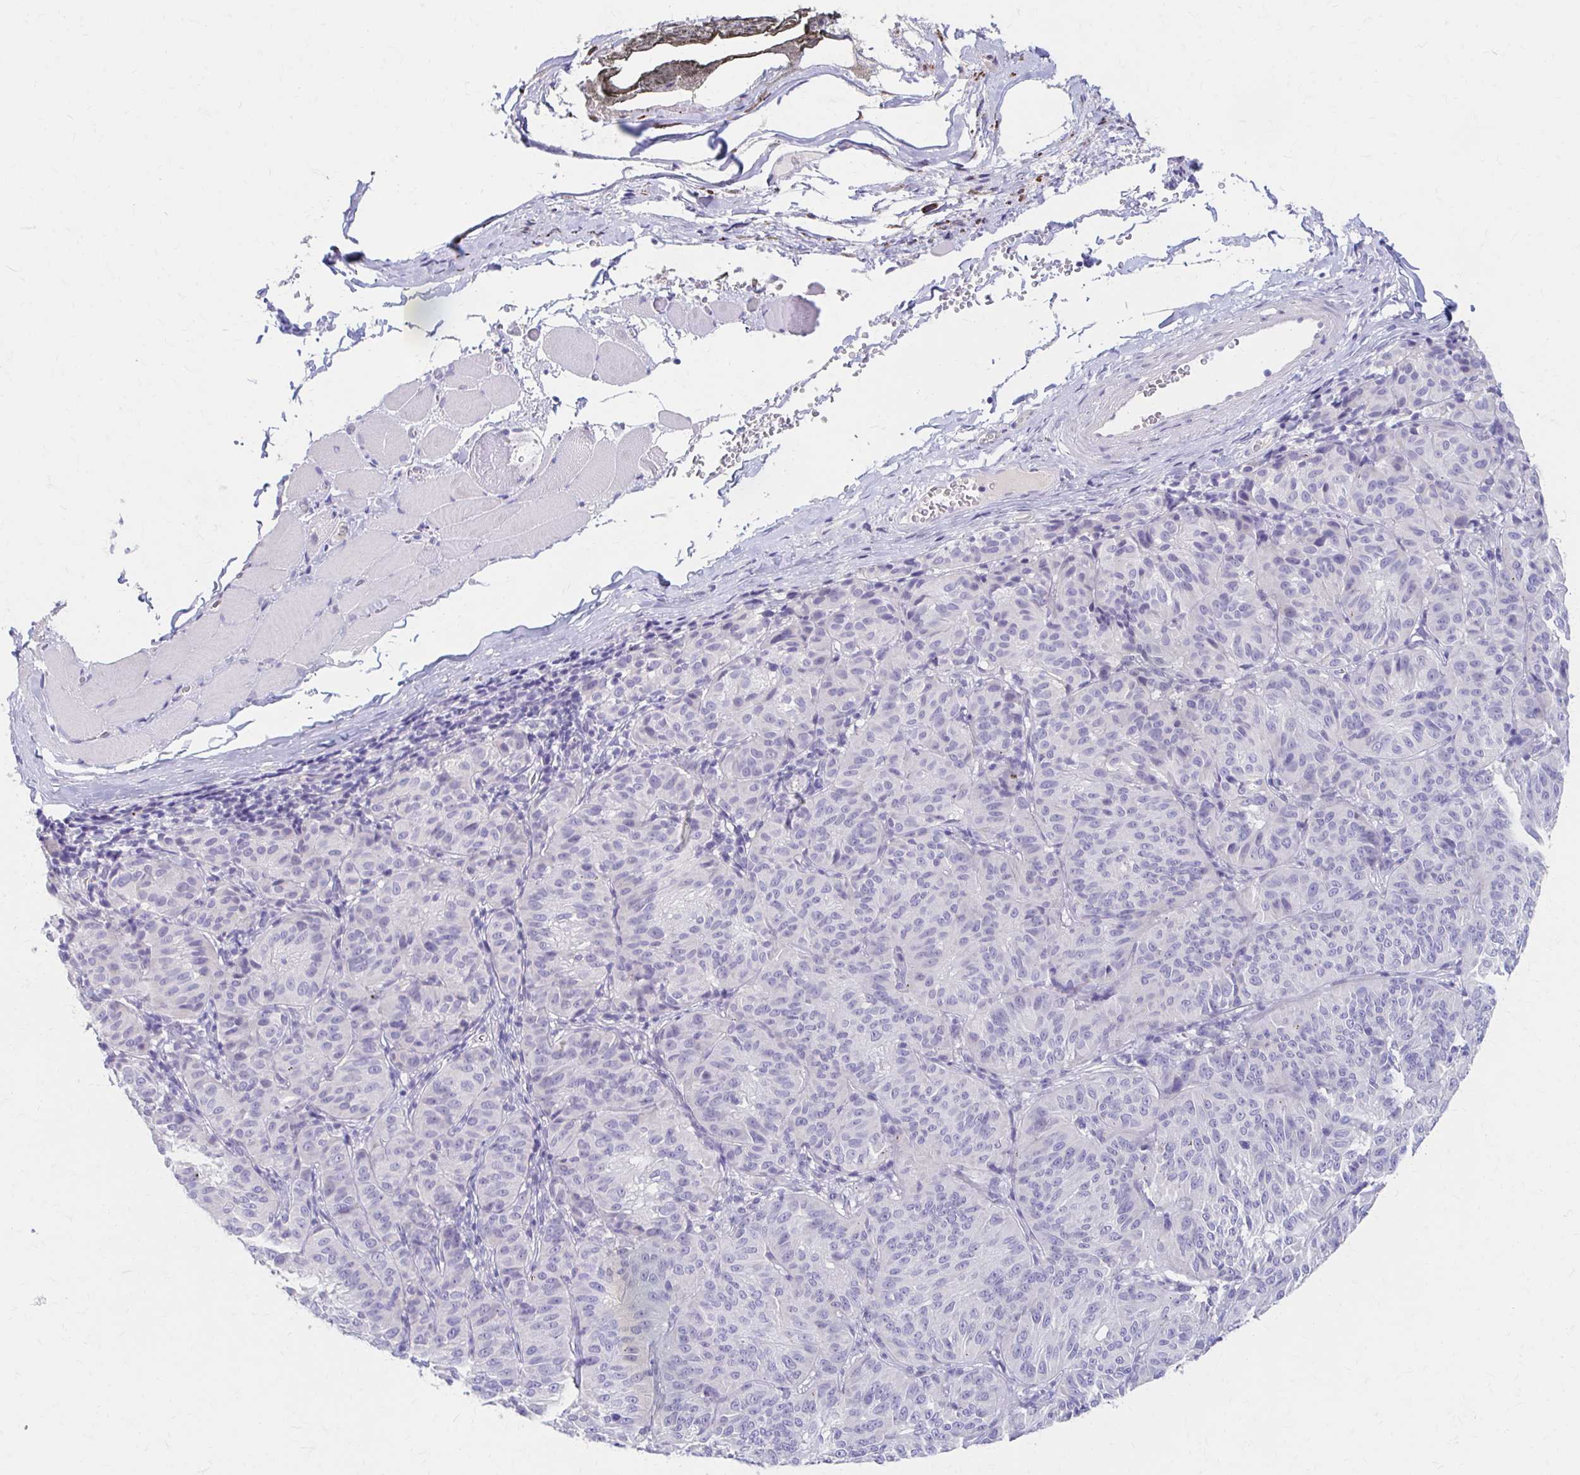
{"staining": {"intensity": "negative", "quantity": "none", "location": "none"}, "tissue": "melanoma", "cell_type": "Tumor cells", "image_type": "cancer", "snomed": [{"axis": "morphology", "description": "Malignant melanoma, NOS"}, {"axis": "topography", "description": "Skin"}], "caption": "Protein analysis of malignant melanoma exhibits no significant positivity in tumor cells.", "gene": "AZGP1", "patient": {"sex": "female", "age": 72}}